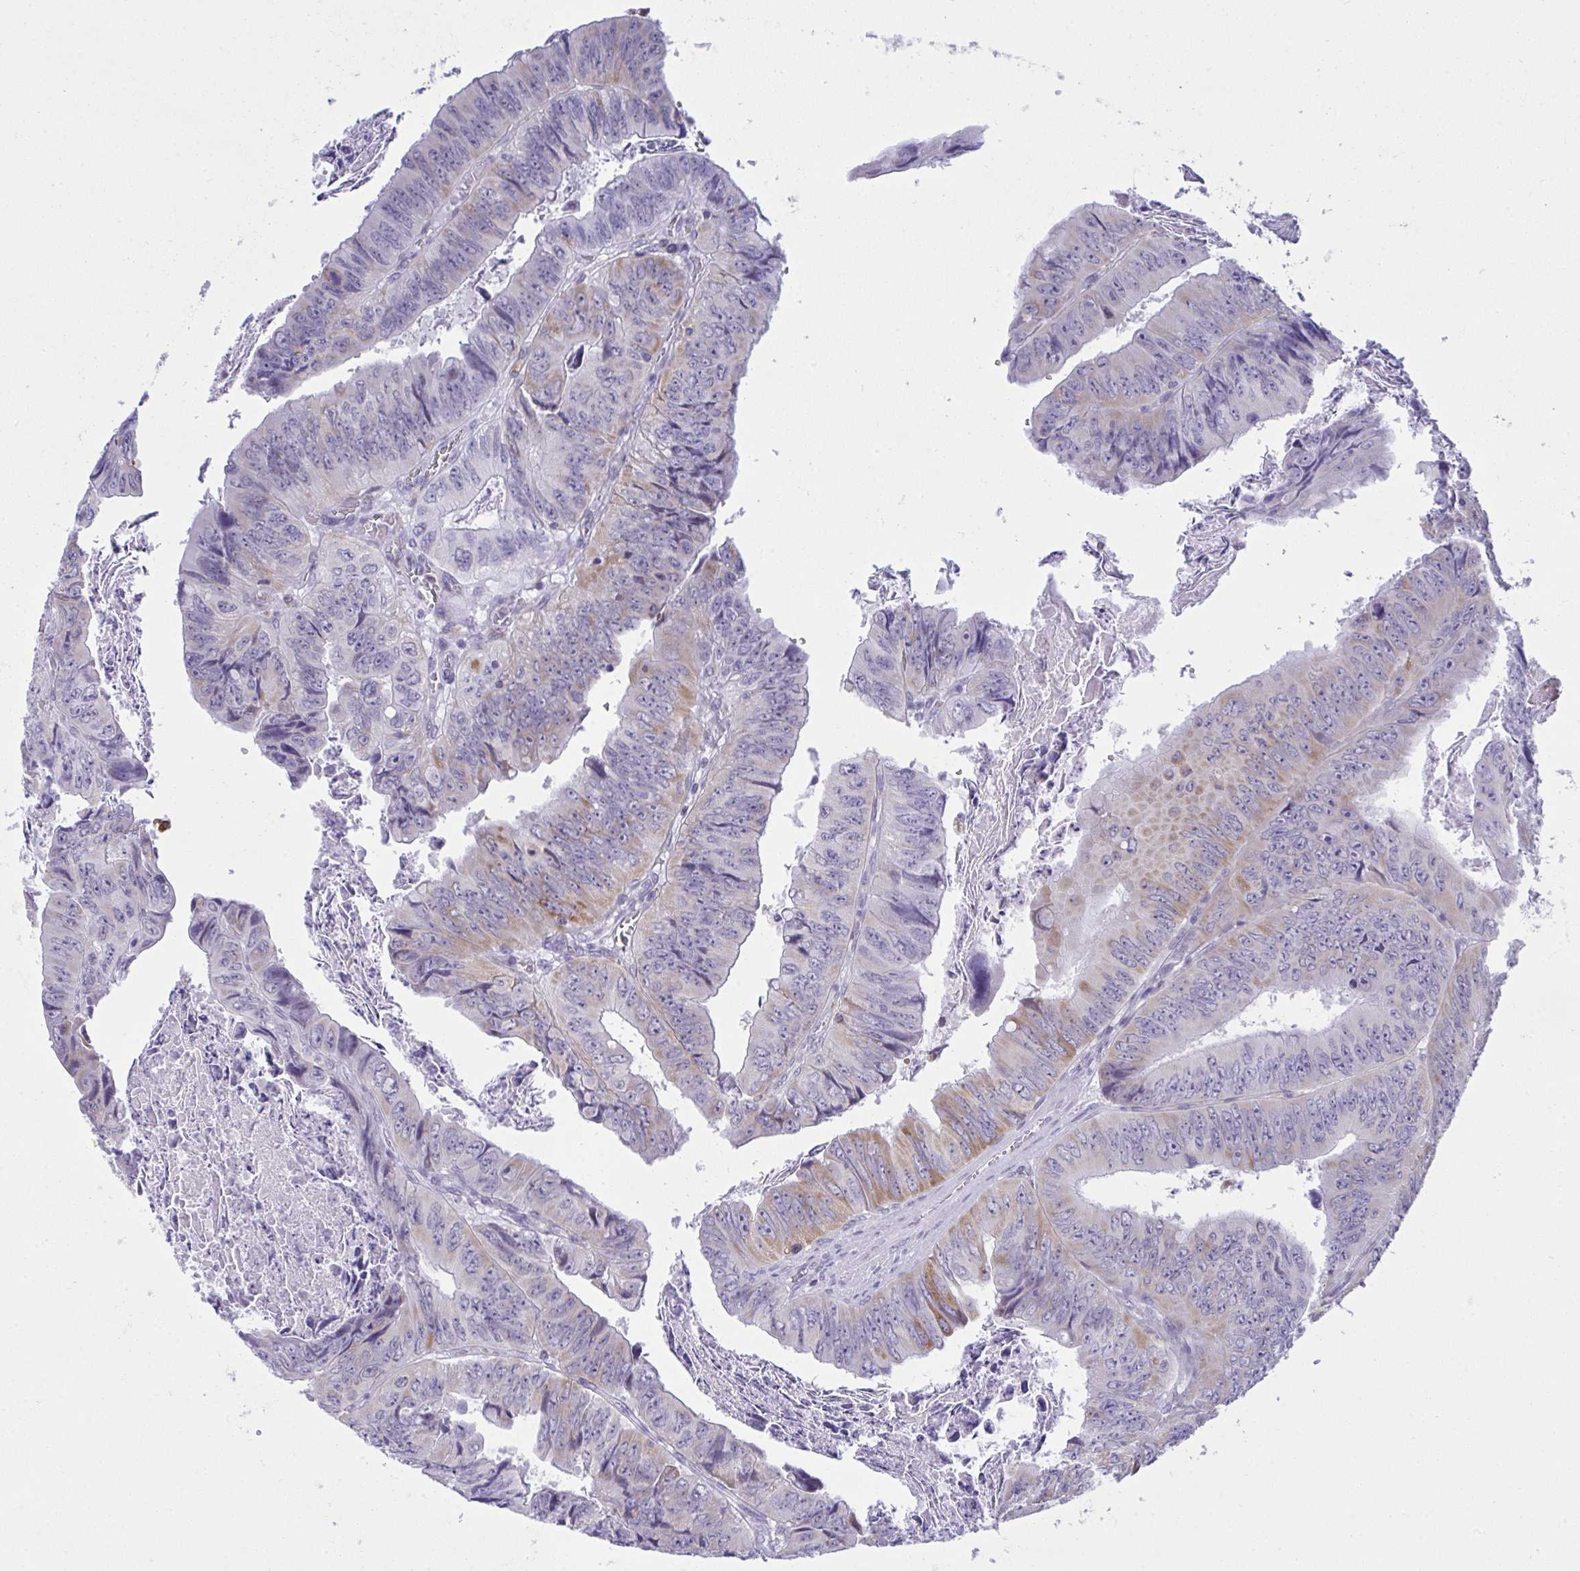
{"staining": {"intensity": "moderate", "quantity": "<25%", "location": "cytoplasmic/membranous"}, "tissue": "colorectal cancer", "cell_type": "Tumor cells", "image_type": "cancer", "snomed": [{"axis": "morphology", "description": "Adenocarcinoma, NOS"}, {"axis": "topography", "description": "Colon"}], "caption": "The image displays a brown stain indicating the presence of a protein in the cytoplasmic/membranous of tumor cells in colorectal adenocarcinoma.", "gene": "PLA2G12B", "patient": {"sex": "female", "age": 84}}